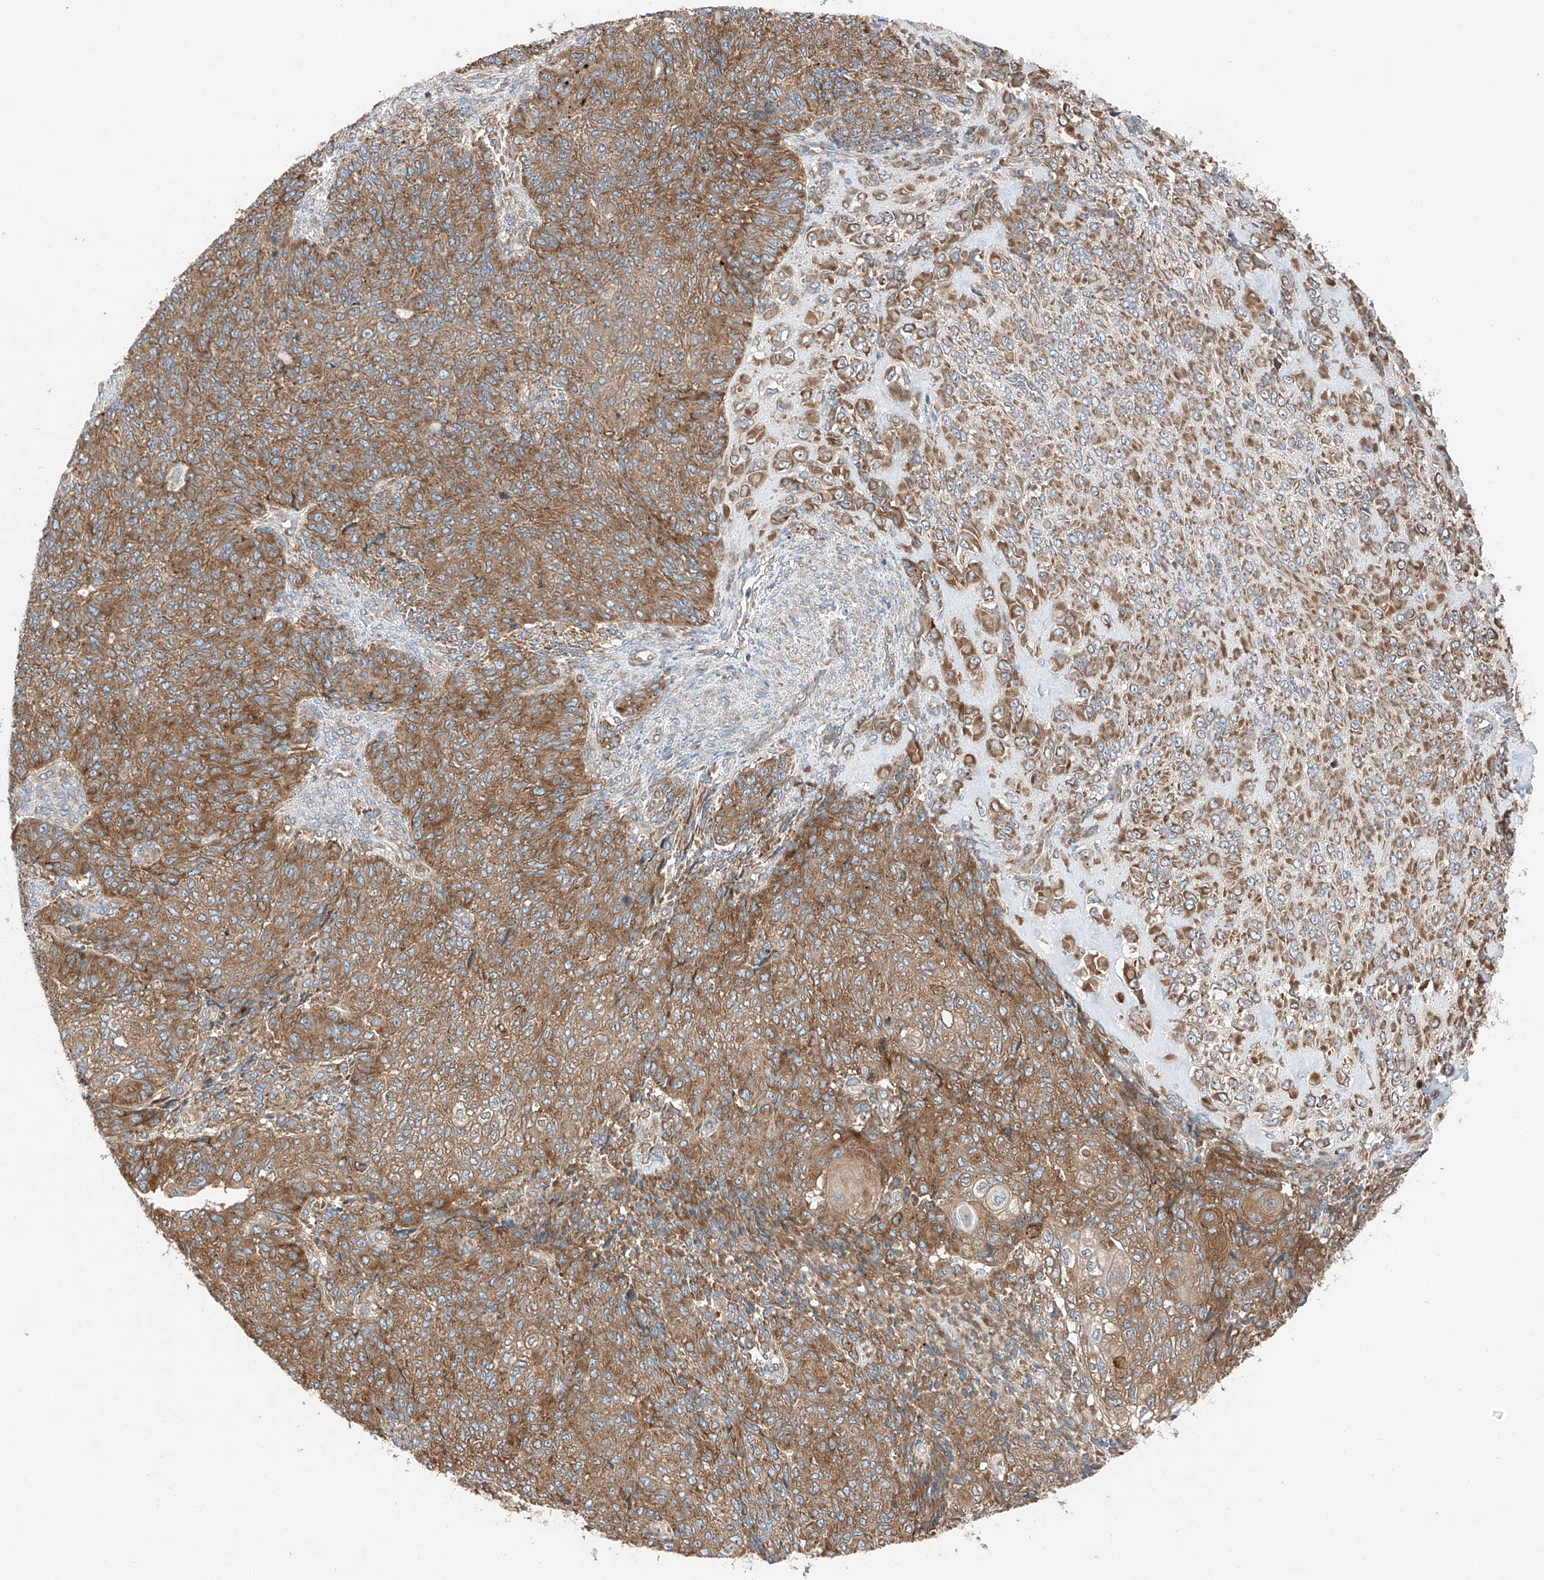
{"staining": {"intensity": "strong", "quantity": ">75%", "location": "cytoplasmic/membranous"}, "tissue": "endometrial cancer", "cell_type": "Tumor cells", "image_type": "cancer", "snomed": [{"axis": "morphology", "description": "Adenocarcinoma, NOS"}, {"axis": "topography", "description": "Endometrium"}], "caption": "Protein positivity by immunohistochemistry exhibits strong cytoplasmic/membranous staining in about >75% of tumor cells in endometrial cancer. (Stains: DAB (3,3'-diaminobenzidine) in brown, nuclei in blue, Microscopy: brightfield microscopy at high magnification).", "gene": "ZC3H15", "patient": {"sex": "female", "age": 32}}